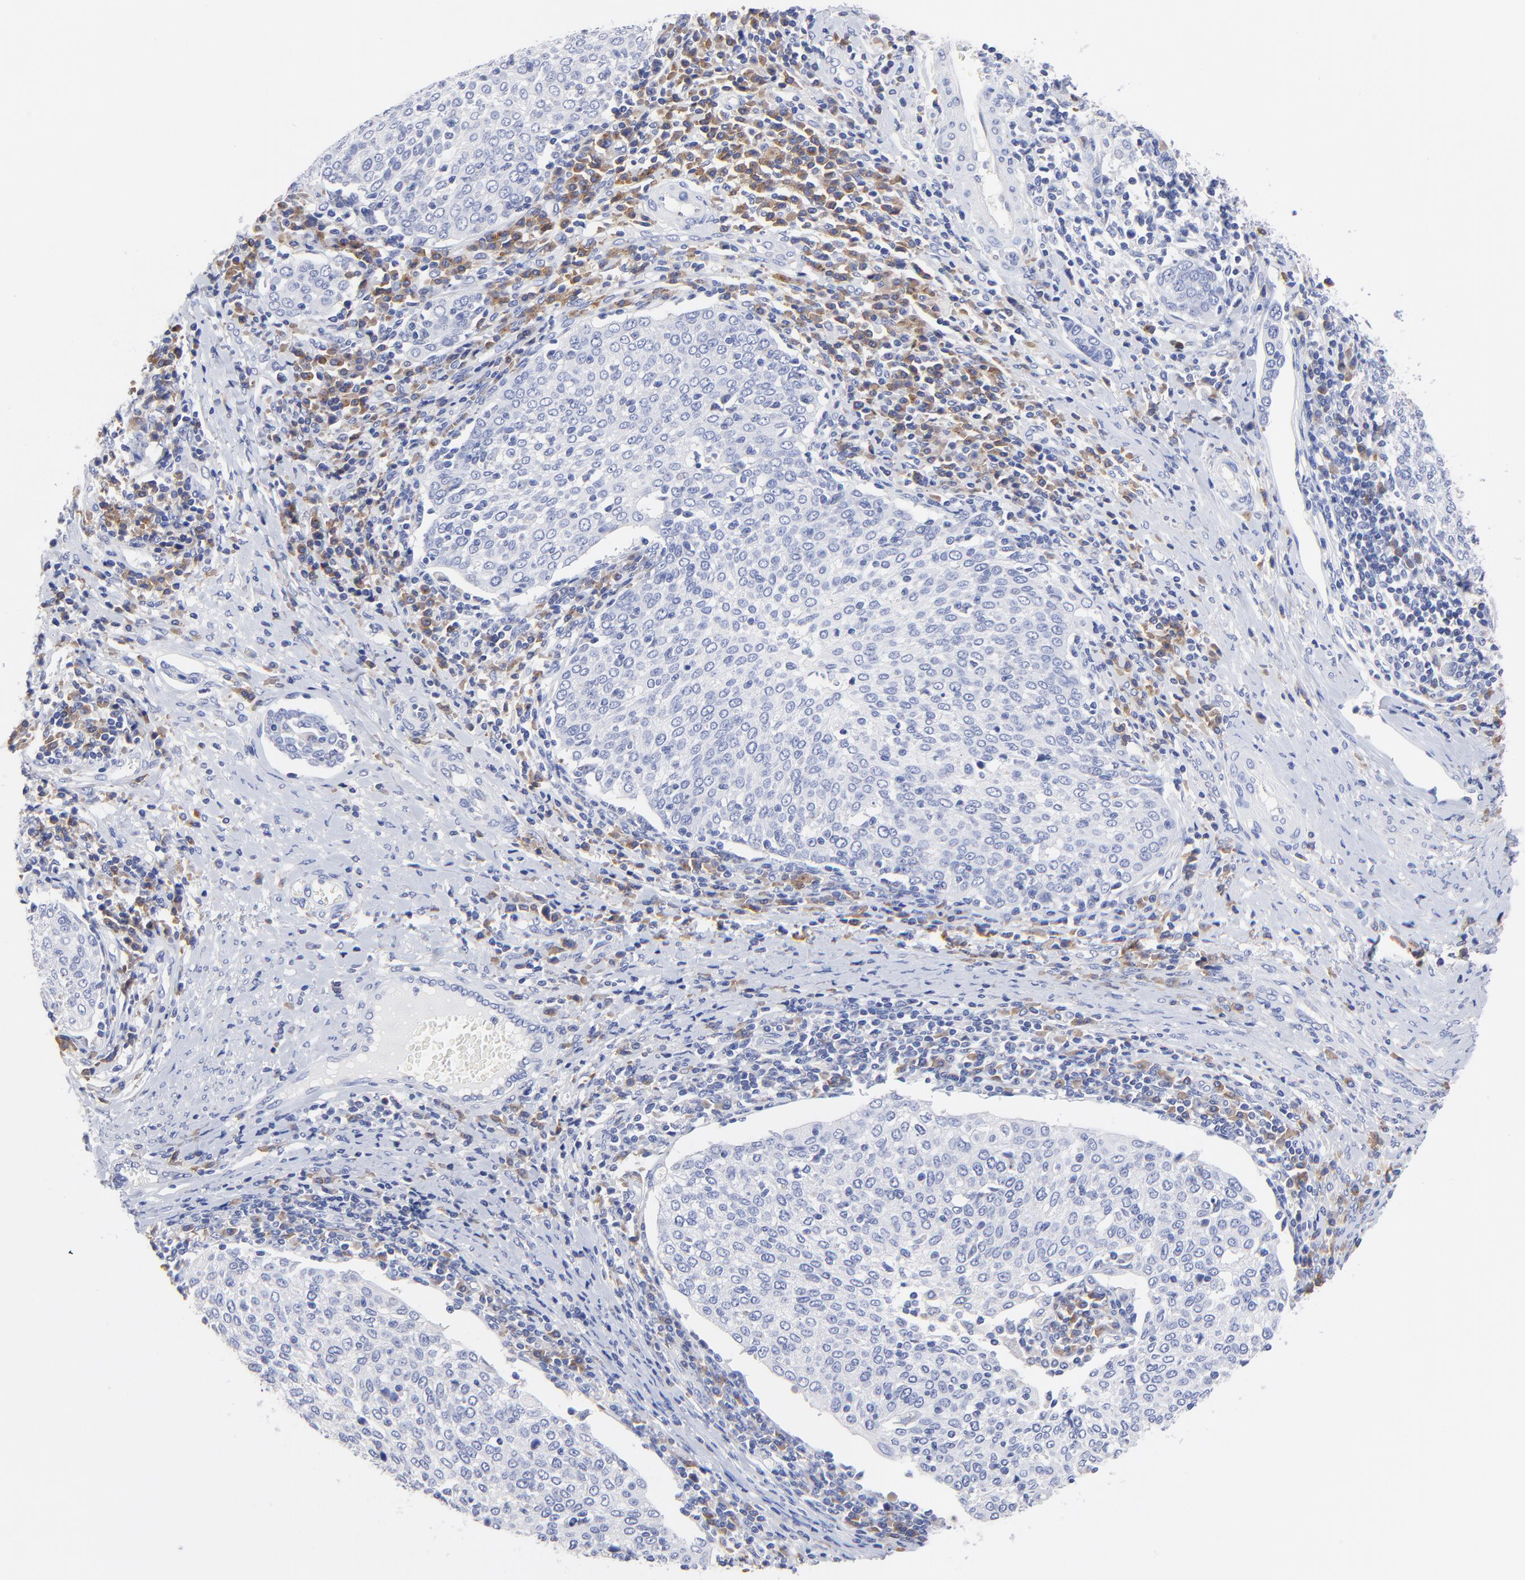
{"staining": {"intensity": "negative", "quantity": "none", "location": "none"}, "tissue": "cervical cancer", "cell_type": "Tumor cells", "image_type": "cancer", "snomed": [{"axis": "morphology", "description": "Squamous cell carcinoma, NOS"}, {"axis": "topography", "description": "Cervix"}], "caption": "Cervical squamous cell carcinoma was stained to show a protein in brown. There is no significant staining in tumor cells. (Stains: DAB immunohistochemistry with hematoxylin counter stain, Microscopy: brightfield microscopy at high magnification).", "gene": "LAX1", "patient": {"sex": "female", "age": 40}}